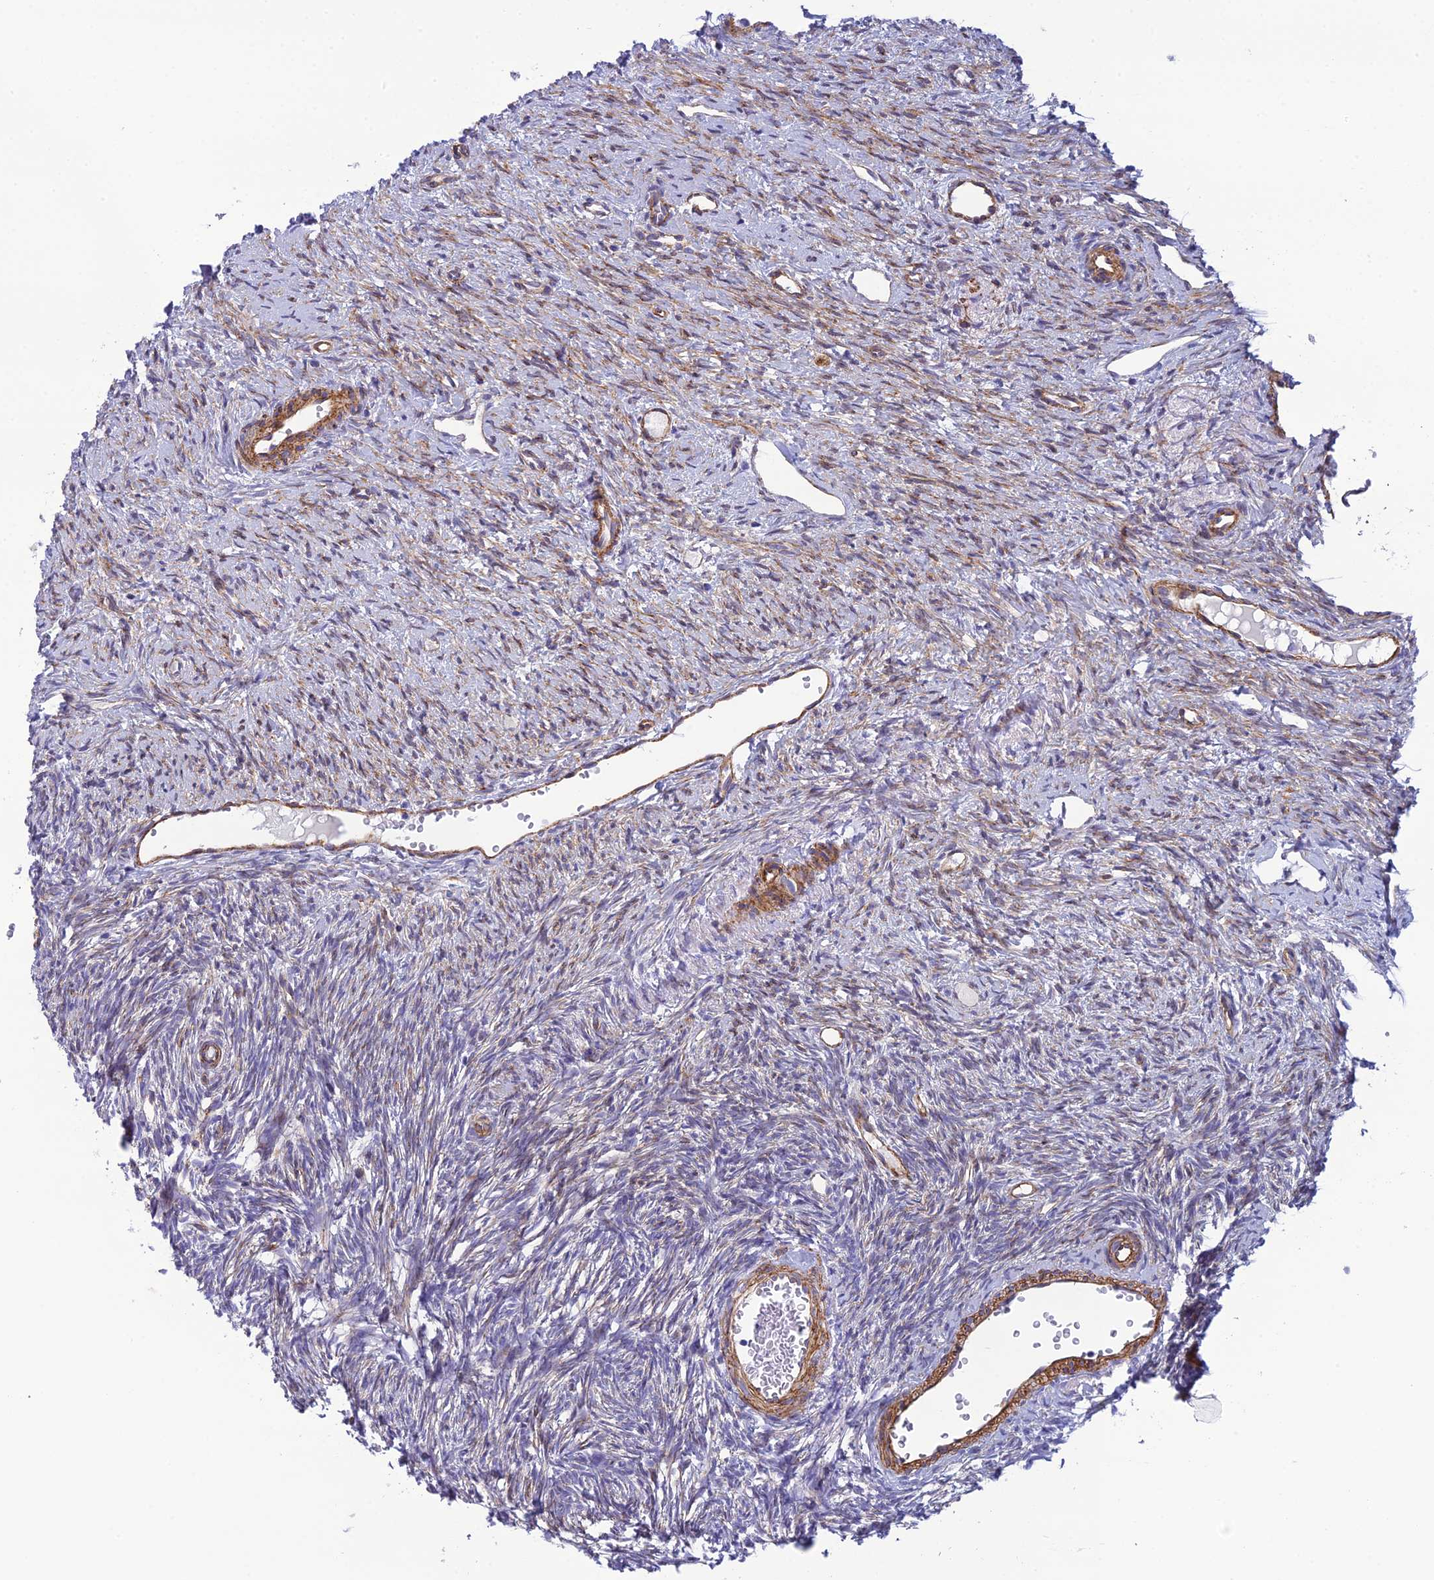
{"staining": {"intensity": "negative", "quantity": "none", "location": "none"}, "tissue": "ovary", "cell_type": "Ovarian stroma cells", "image_type": "normal", "snomed": [{"axis": "morphology", "description": "Normal tissue, NOS"}, {"axis": "topography", "description": "Ovary"}], "caption": "A high-resolution image shows IHC staining of unremarkable ovary, which reveals no significant positivity in ovarian stroma cells. (Stains: DAB (3,3'-diaminobenzidine) immunohistochemistry (IHC) with hematoxylin counter stain, Microscopy: brightfield microscopy at high magnification).", "gene": "POMGNT1", "patient": {"sex": "female", "age": 51}}